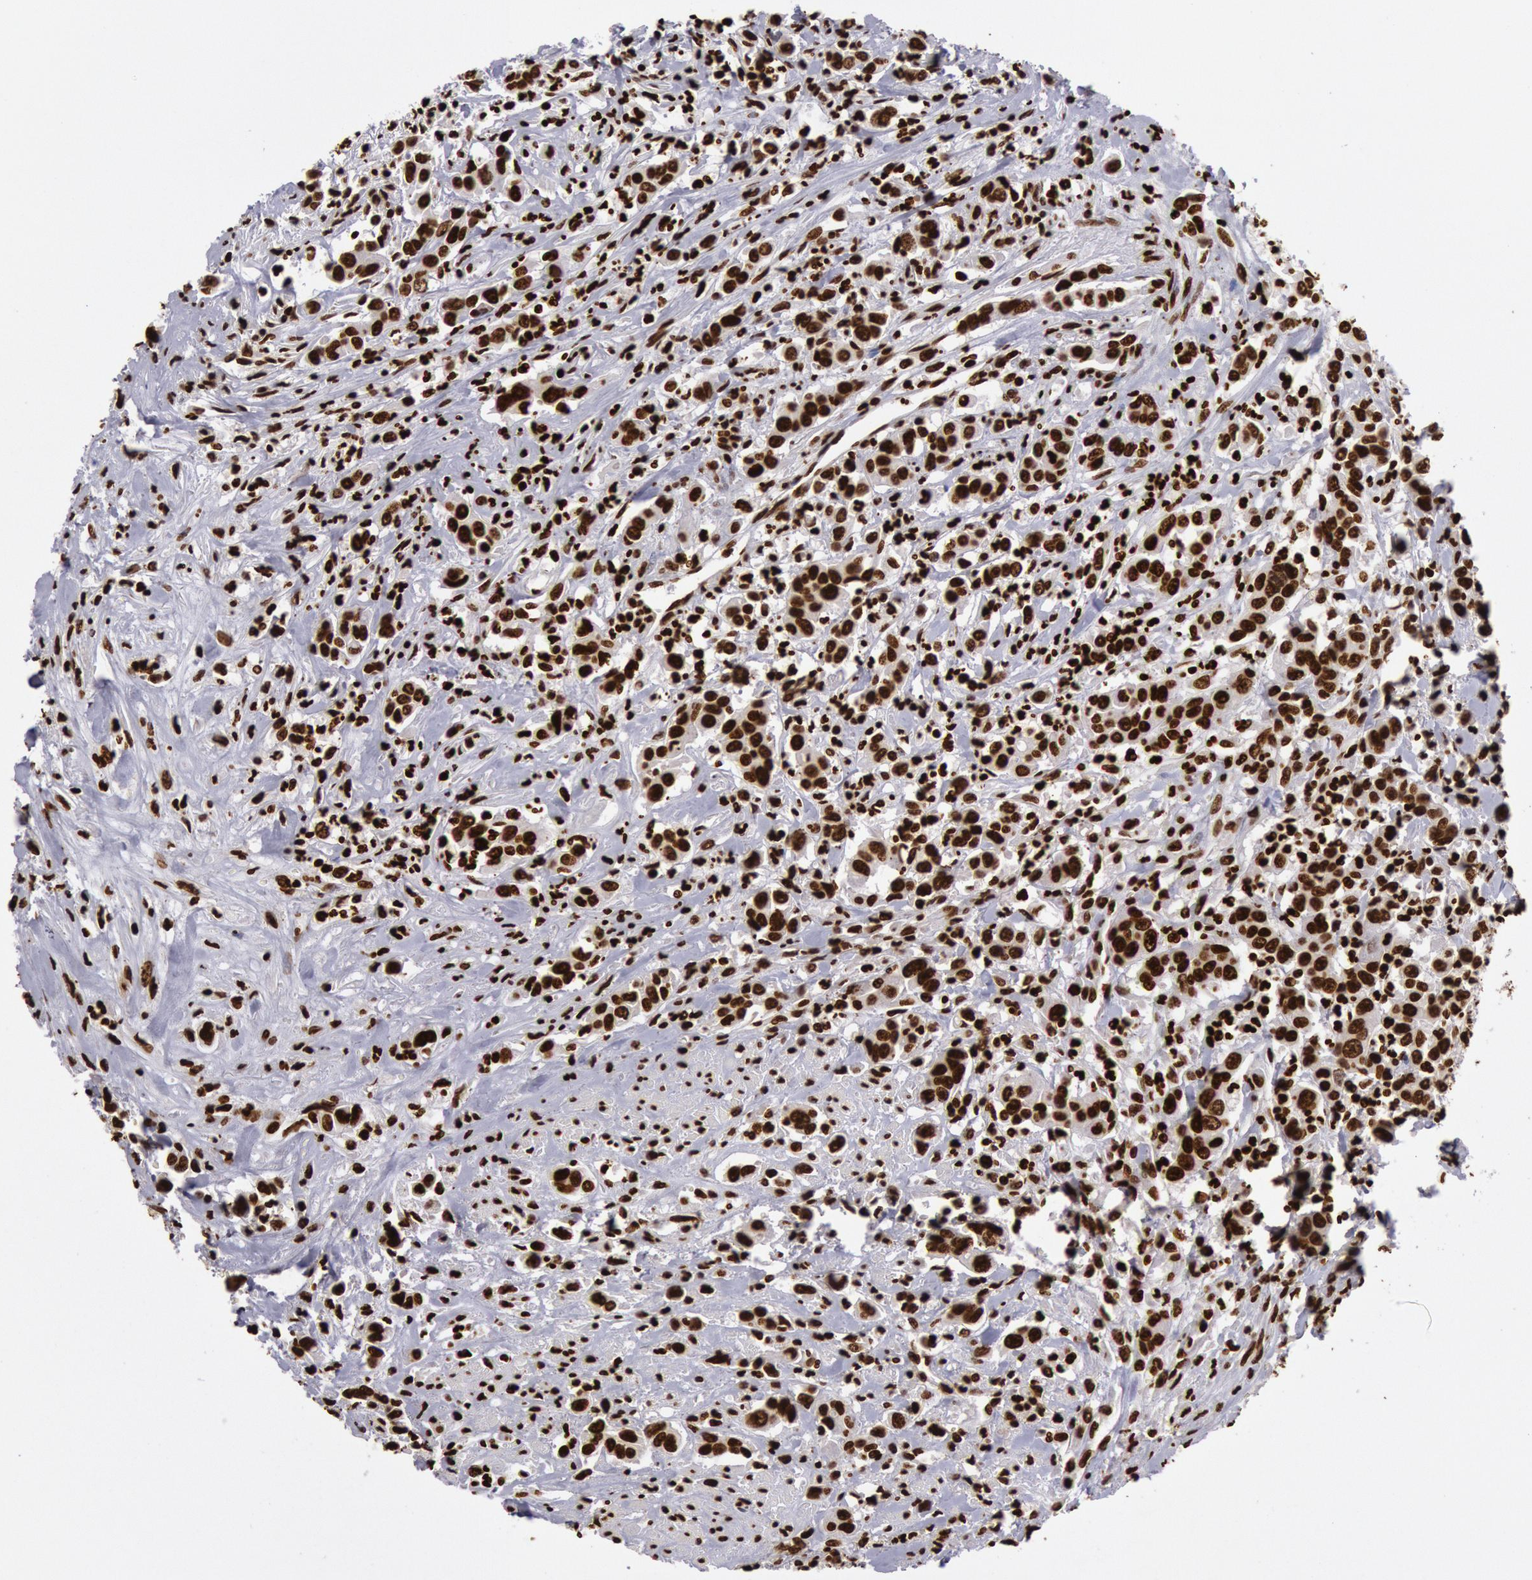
{"staining": {"intensity": "strong", "quantity": ">75%", "location": "nuclear"}, "tissue": "urothelial cancer", "cell_type": "Tumor cells", "image_type": "cancer", "snomed": [{"axis": "morphology", "description": "Urothelial carcinoma, High grade"}, {"axis": "topography", "description": "Urinary bladder"}], "caption": "Urothelial cancer stained with a brown dye displays strong nuclear positive positivity in approximately >75% of tumor cells.", "gene": "H3-4", "patient": {"sex": "male", "age": 86}}